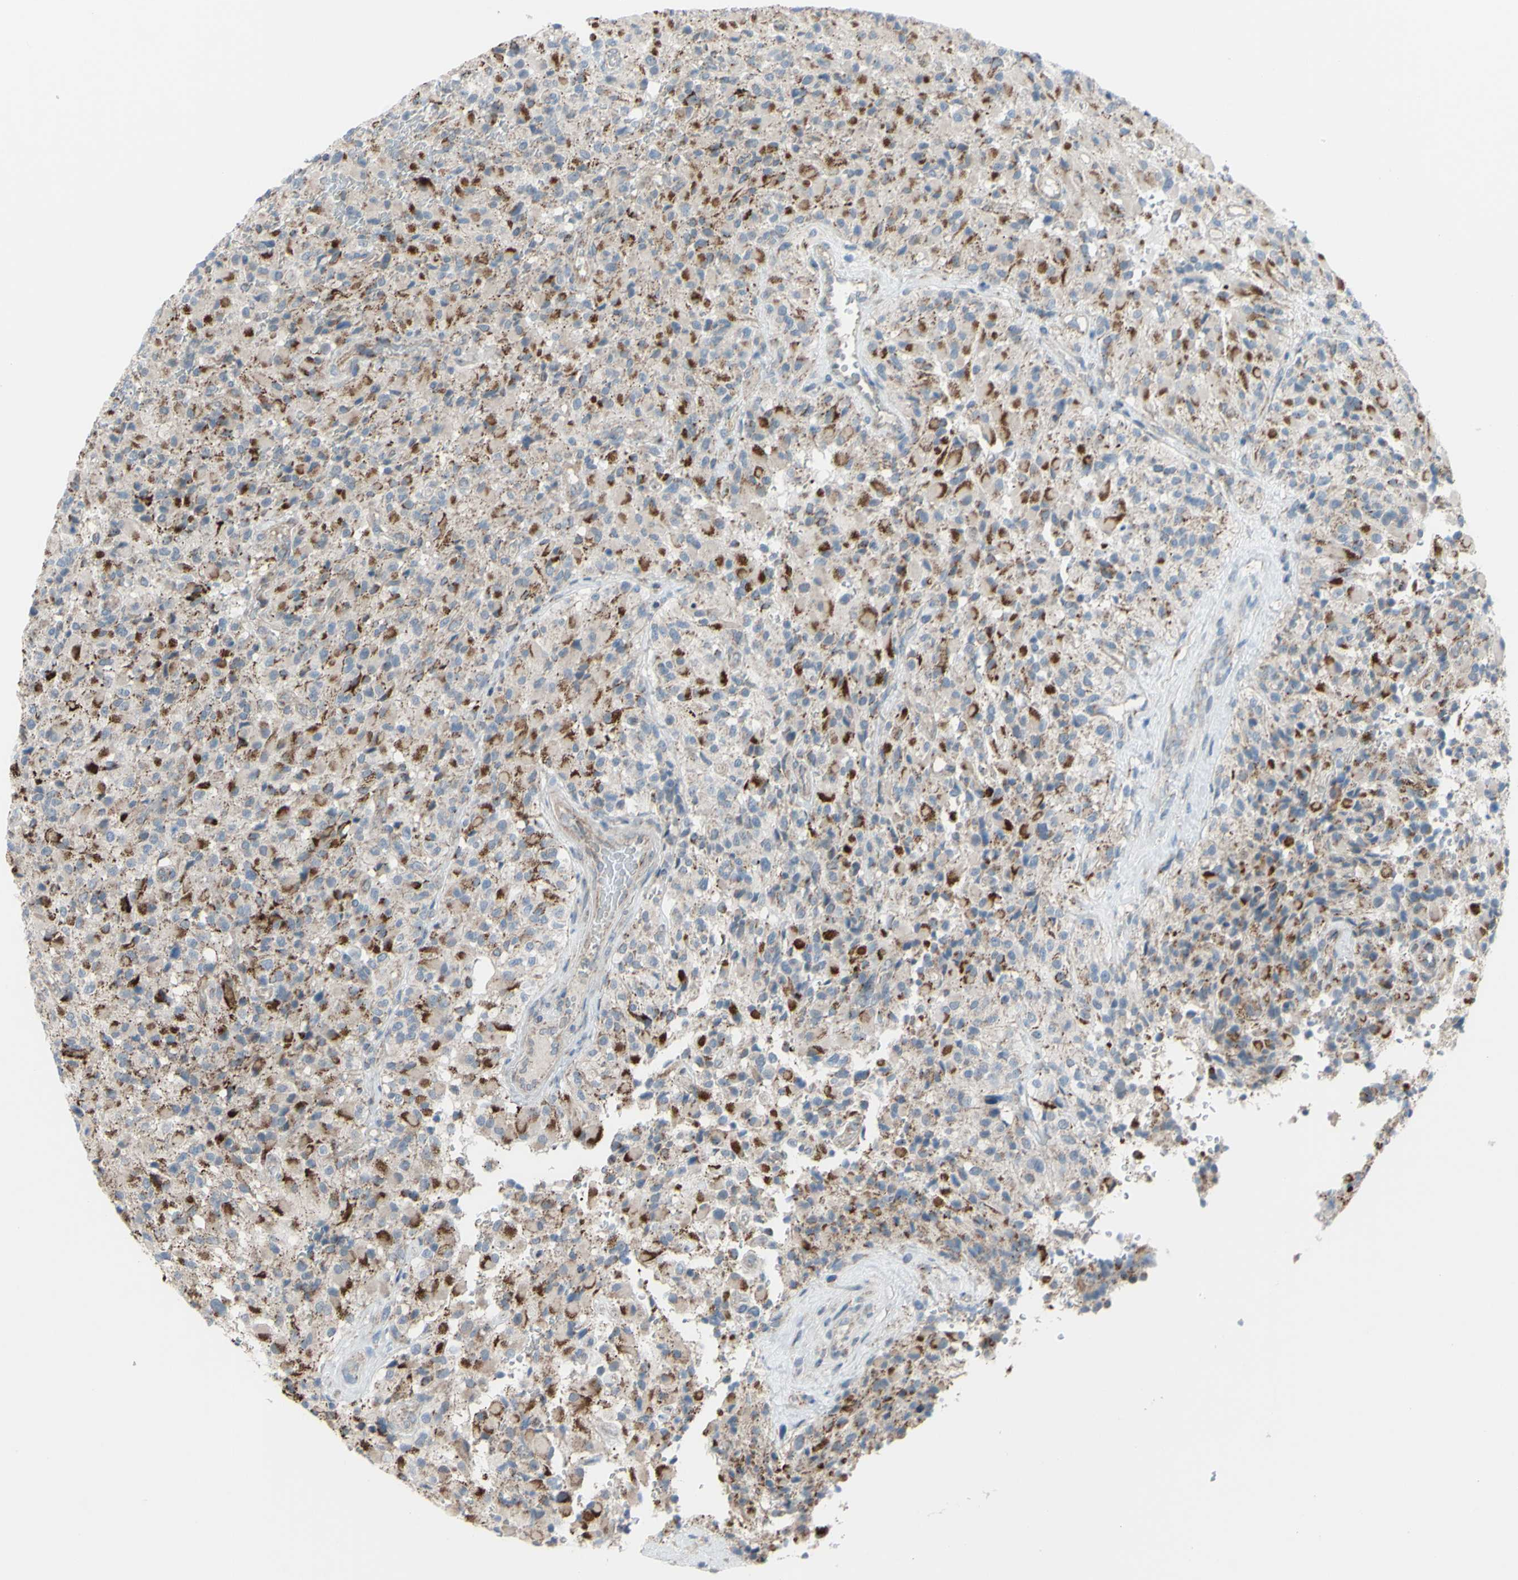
{"staining": {"intensity": "weak", "quantity": "25%-75%", "location": "cytoplasmic/membranous"}, "tissue": "glioma", "cell_type": "Tumor cells", "image_type": "cancer", "snomed": [{"axis": "morphology", "description": "Glioma, malignant, High grade"}, {"axis": "topography", "description": "Brain"}], "caption": "Malignant high-grade glioma tissue displays weak cytoplasmic/membranous positivity in approximately 25%-75% of tumor cells The staining is performed using DAB (3,3'-diaminobenzidine) brown chromogen to label protein expression. The nuclei are counter-stained blue using hematoxylin.", "gene": "GLT8D1", "patient": {"sex": "male", "age": 71}}